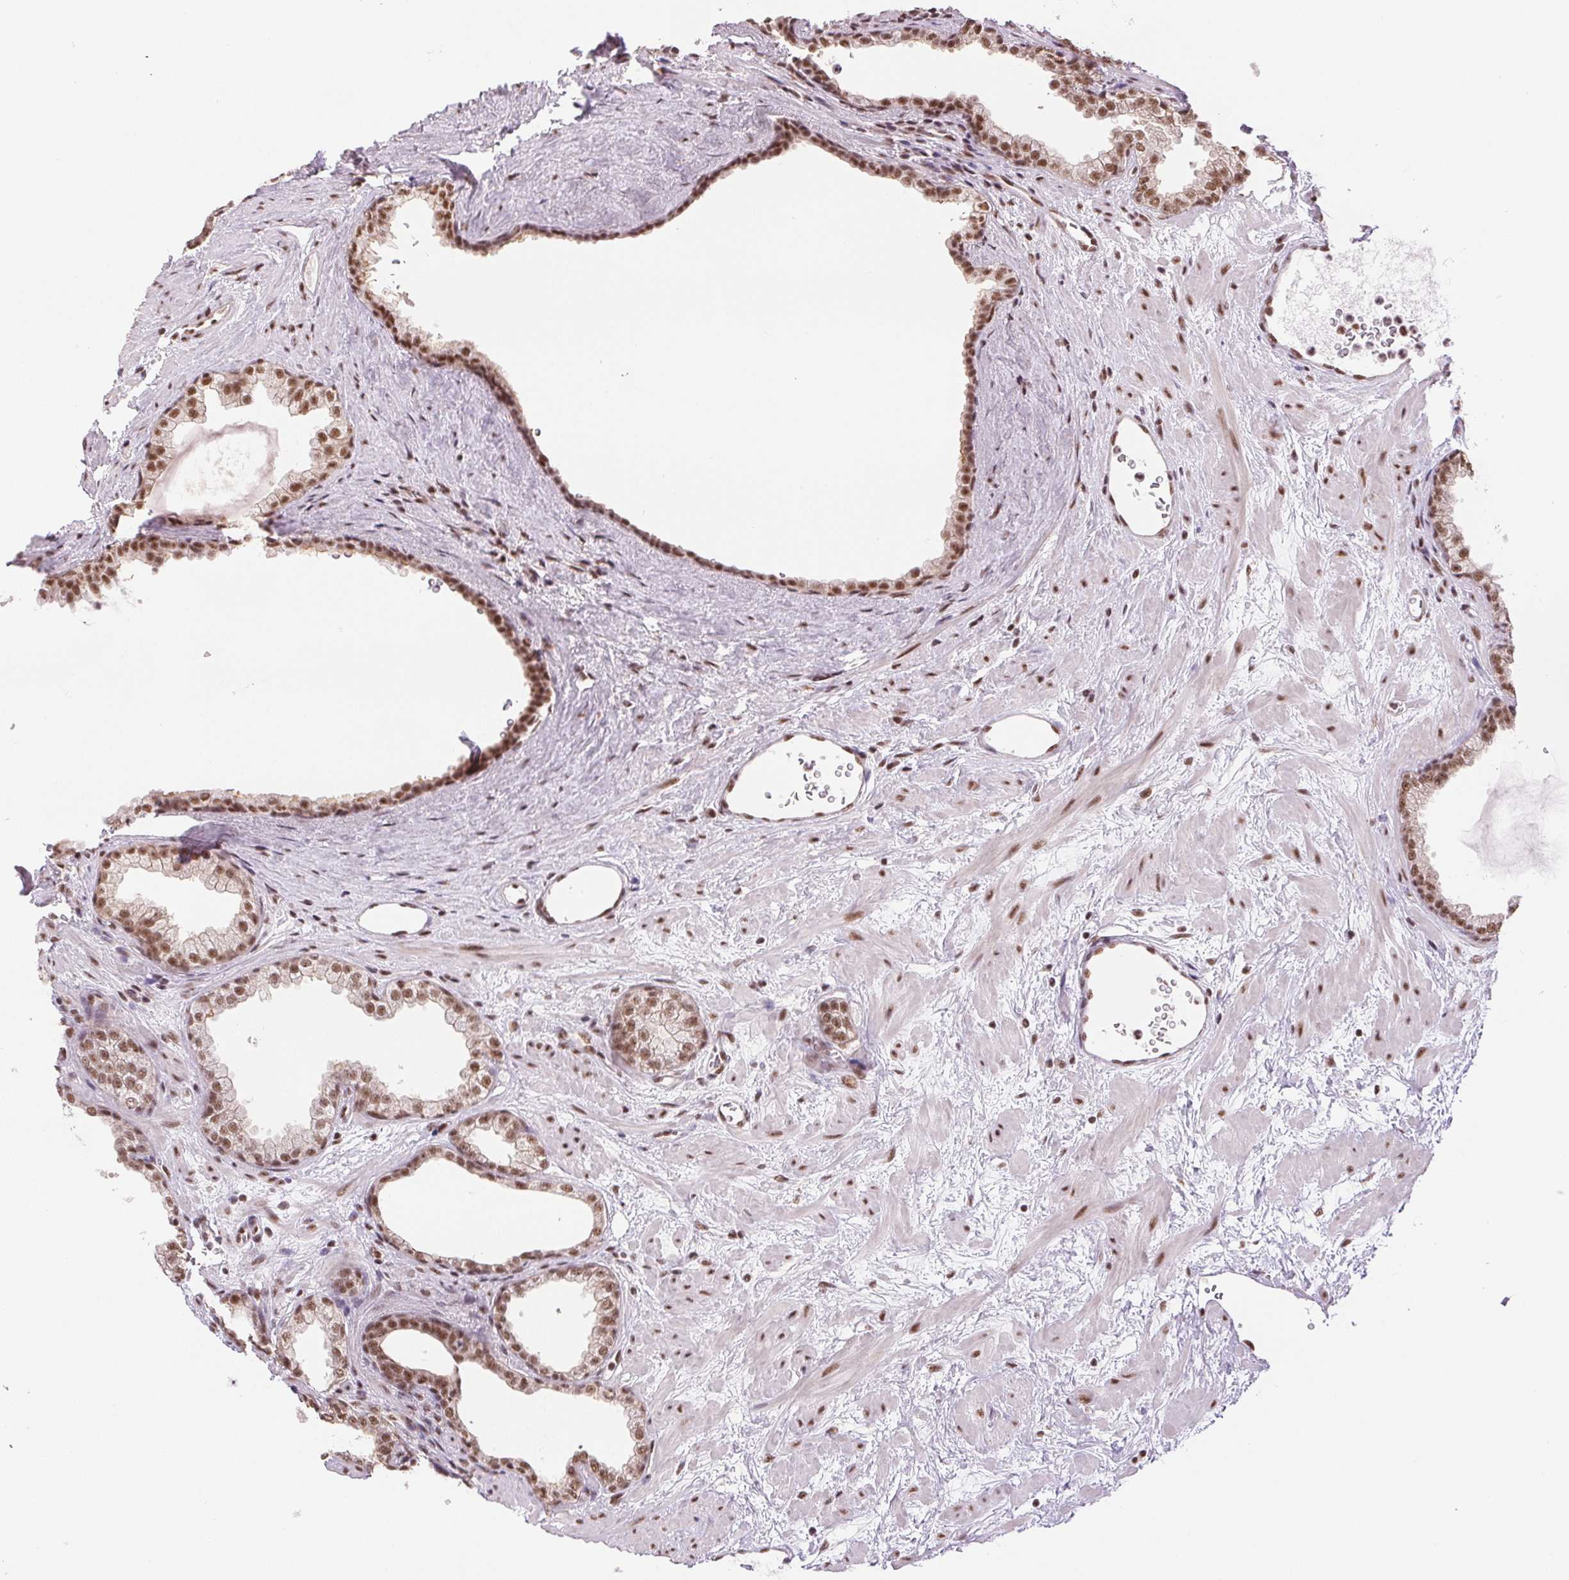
{"staining": {"intensity": "moderate", "quantity": ">75%", "location": "nuclear"}, "tissue": "prostate", "cell_type": "Glandular cells", "image_type": "normal", "snomed": [{"axis": "morphology", "description": "Normal tissue, NOS"}, {"axis": "topography", "description": "Prostate"}], "caption": "Glandular cells reveal moderate nuclear staining in approximately >75% of cells in unremarkable prostate. The staining was performed using DAB (3,3'-diaminobenzidine), with brown indicating positive protein expression. Nuclei are stained blue with hematoxylin.", "gene": "IK", "patient": {"sex": "male", "age": 37}}